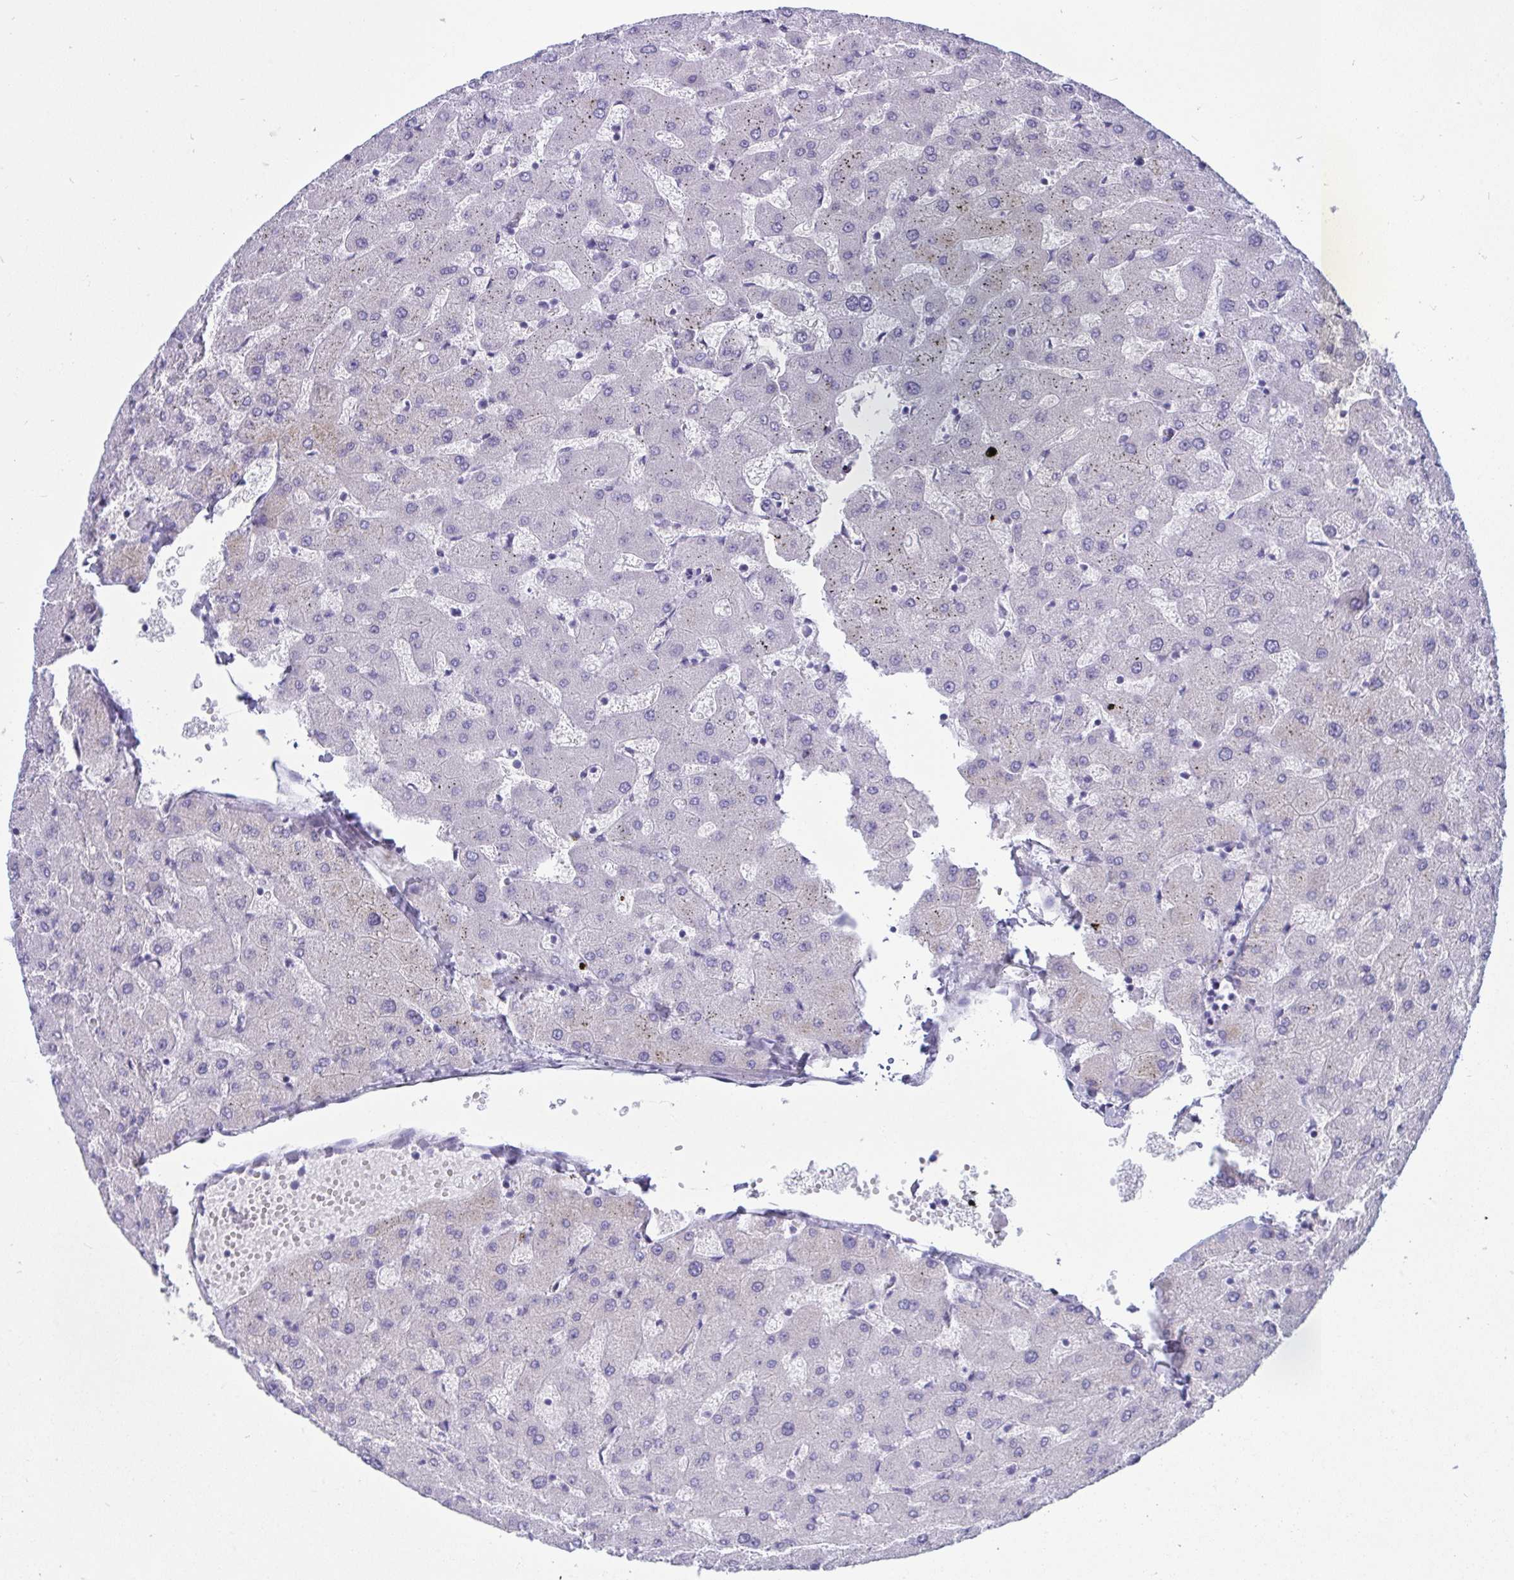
{"staining": {"intensity": "negative", "quantity": "none", "location": "none"}, "tissue": "liver", "cell_type": "Cholangiocytes", "image_type": "normal", "snomed": [{"axis": "morphology", "description": "Normal tissue, NOS"}, {"axis": "topography", "description": "Liver"}], "caption": "Immunohistochemistry (IHC) of unremarkable human liver displays no positivity in cholangiocytes.", "gene": "PRDM9", "patient": {"sex": "female", "age": 63}}